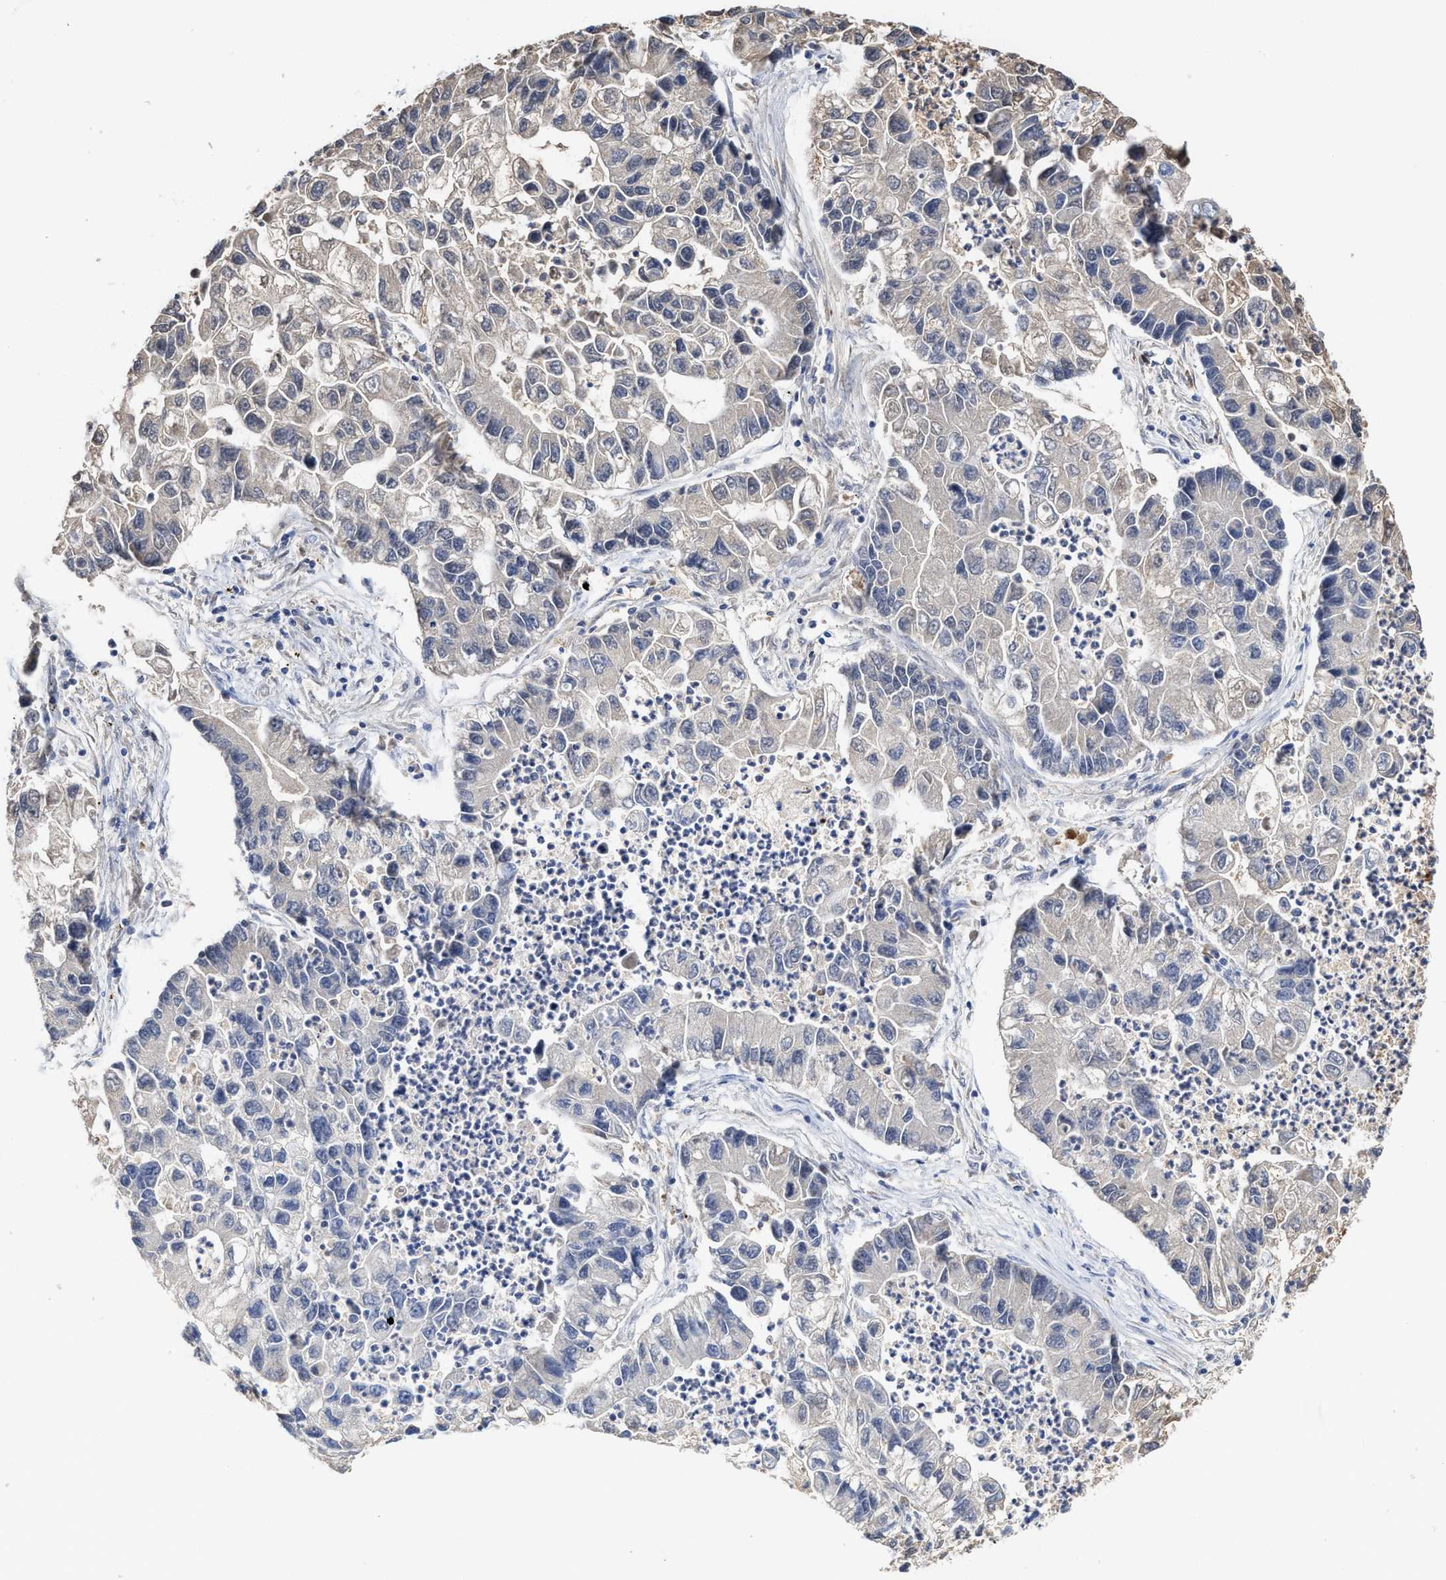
{"staining": {"intensity": "weak", "quantity": "<25%", "location": "cytoplasmic/membranous"}, "tissue": "lung cancer", "cell_type": "Tumor cells", "image_type": "cancer", "snomed": [{"axis": "morphology", "description": "Adenocarcinoma, NOS"}, {"axis": "topography", "description": "Lung"}], "caption": "Immunohistochemistry (IHC) of lung adenocarcinoma demonstrates no positivity in tumor cells.", "gene": "C2", "patient": {"sex": "female", "age": 51}}